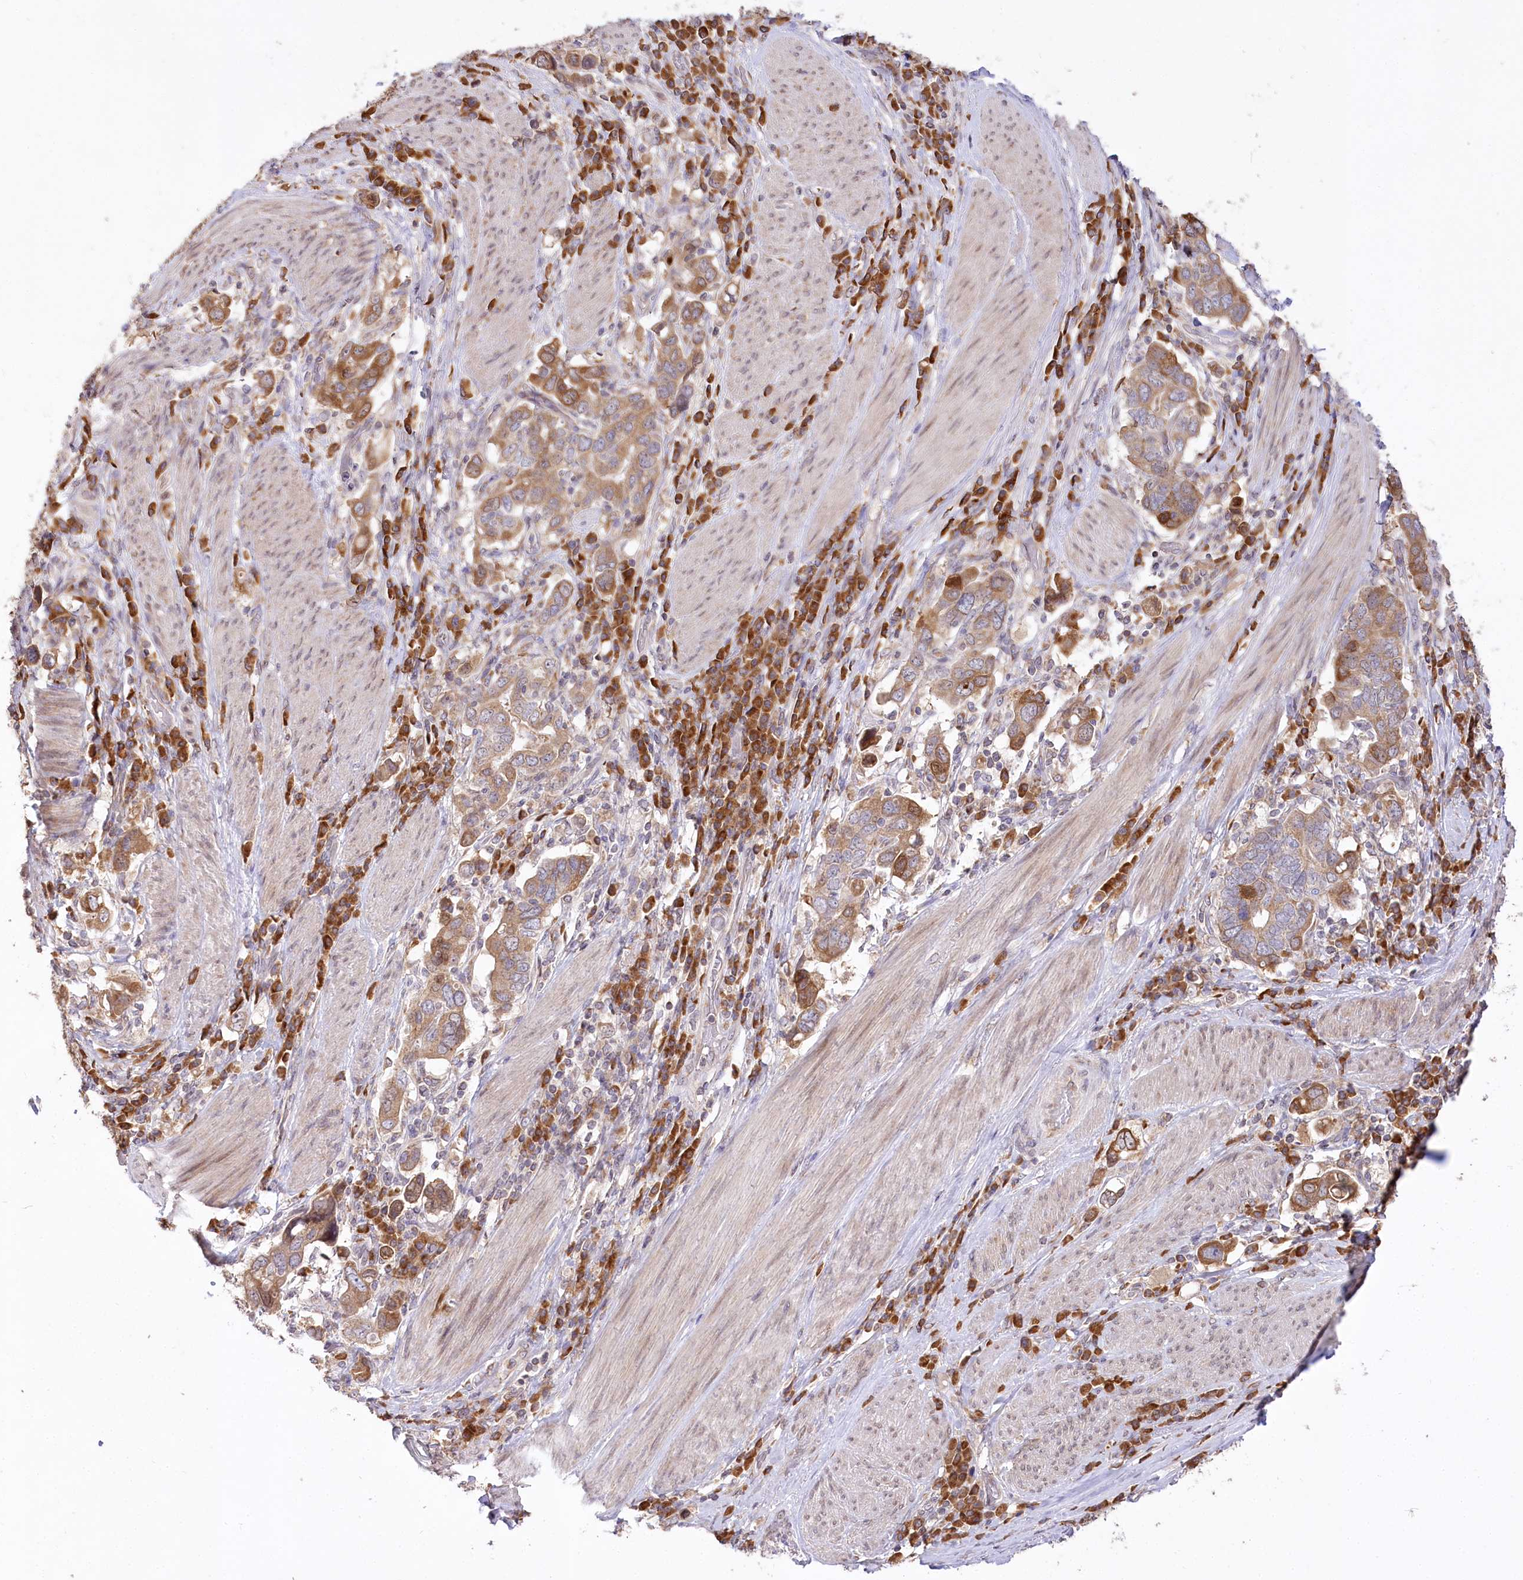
{"staining": {"intensity": "moderate", "quantity": ">75%", "location": "cytoplasmic/membranous"}, "tissue": "stomach cancer", "cell_type": "Tumor cells", "image_type": "cancer", "snomed": [{"axis": "morphology", "description": "Adenocarcinoma, NOS"}, {"axis": "topography", "description": "Stomach, upper"}], "caption": "Adenocarcinoma (stomach) stained for a protein reveals moderate cytoplasmic/membranous positivity in tumor cells.", "gene": "STT3B", "patient": {"sex": "male", "age": 62}}